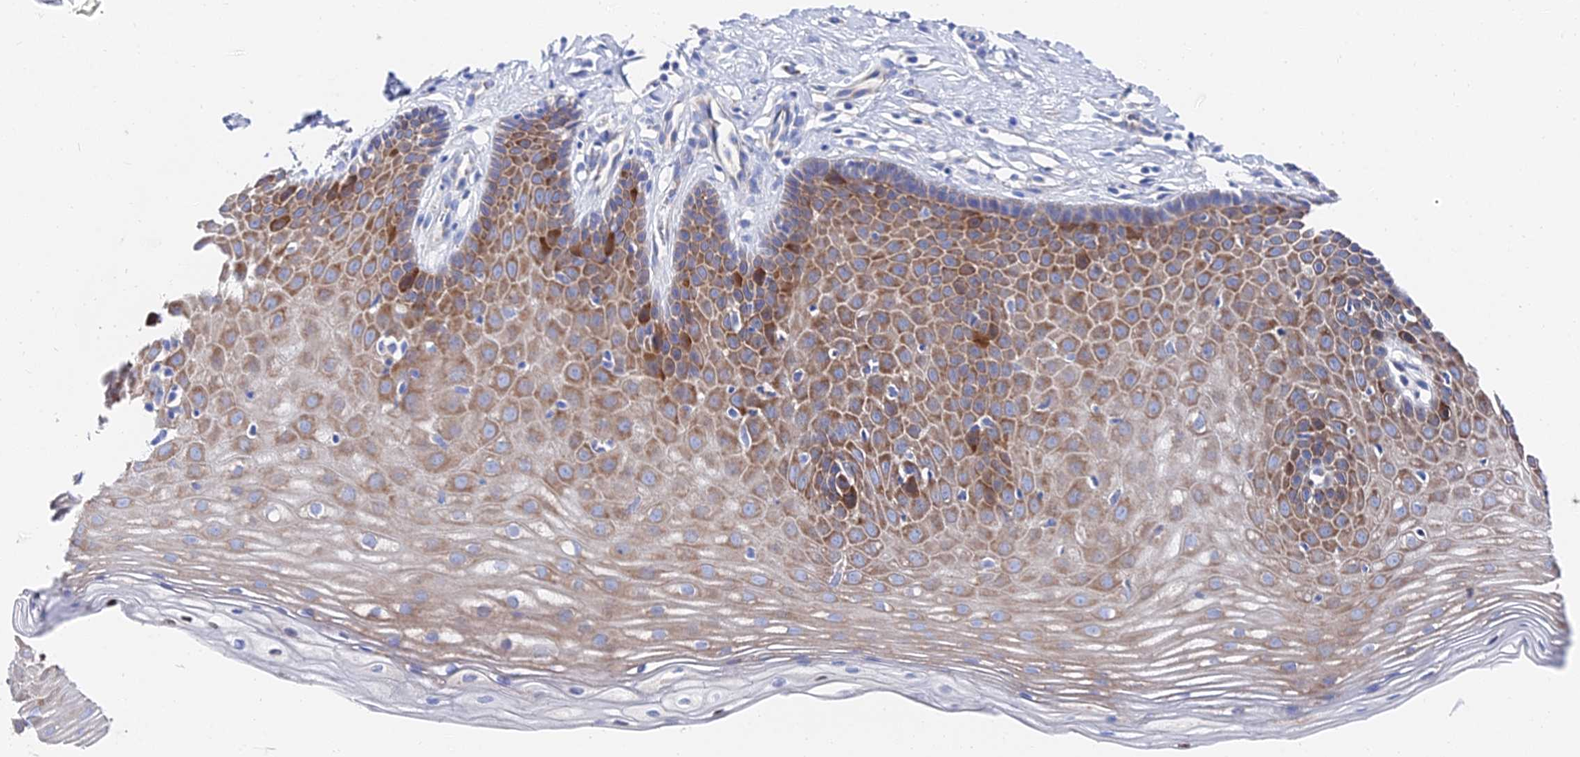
{"staining": {"intensity": "moderate", "quantity": ">75%", "location": "cytoplasmic/membranous"}, "tissue": "cervix", "cell_type": "Squamous epithelial cells", "image_type": "normal", "snomed": [{"axis": "morphology", "description": "Normal tissue, NOS"}, {"axis": "topography", "description": "Cervix"}], "caption": "Immunohistochemistry (IHC) micrograph of unremarkable cervix: human cervix stained using immunohistochemistry (IHC) demonstrates medium levels of moderate protein expression localized specifically in the cytoplasmic/membranous of squamous epithelial cells, appearing as a cytoplasmic/membranous brown color.", "gene": "PTTG1", "patient": {"sex": "female", "age": 36}}